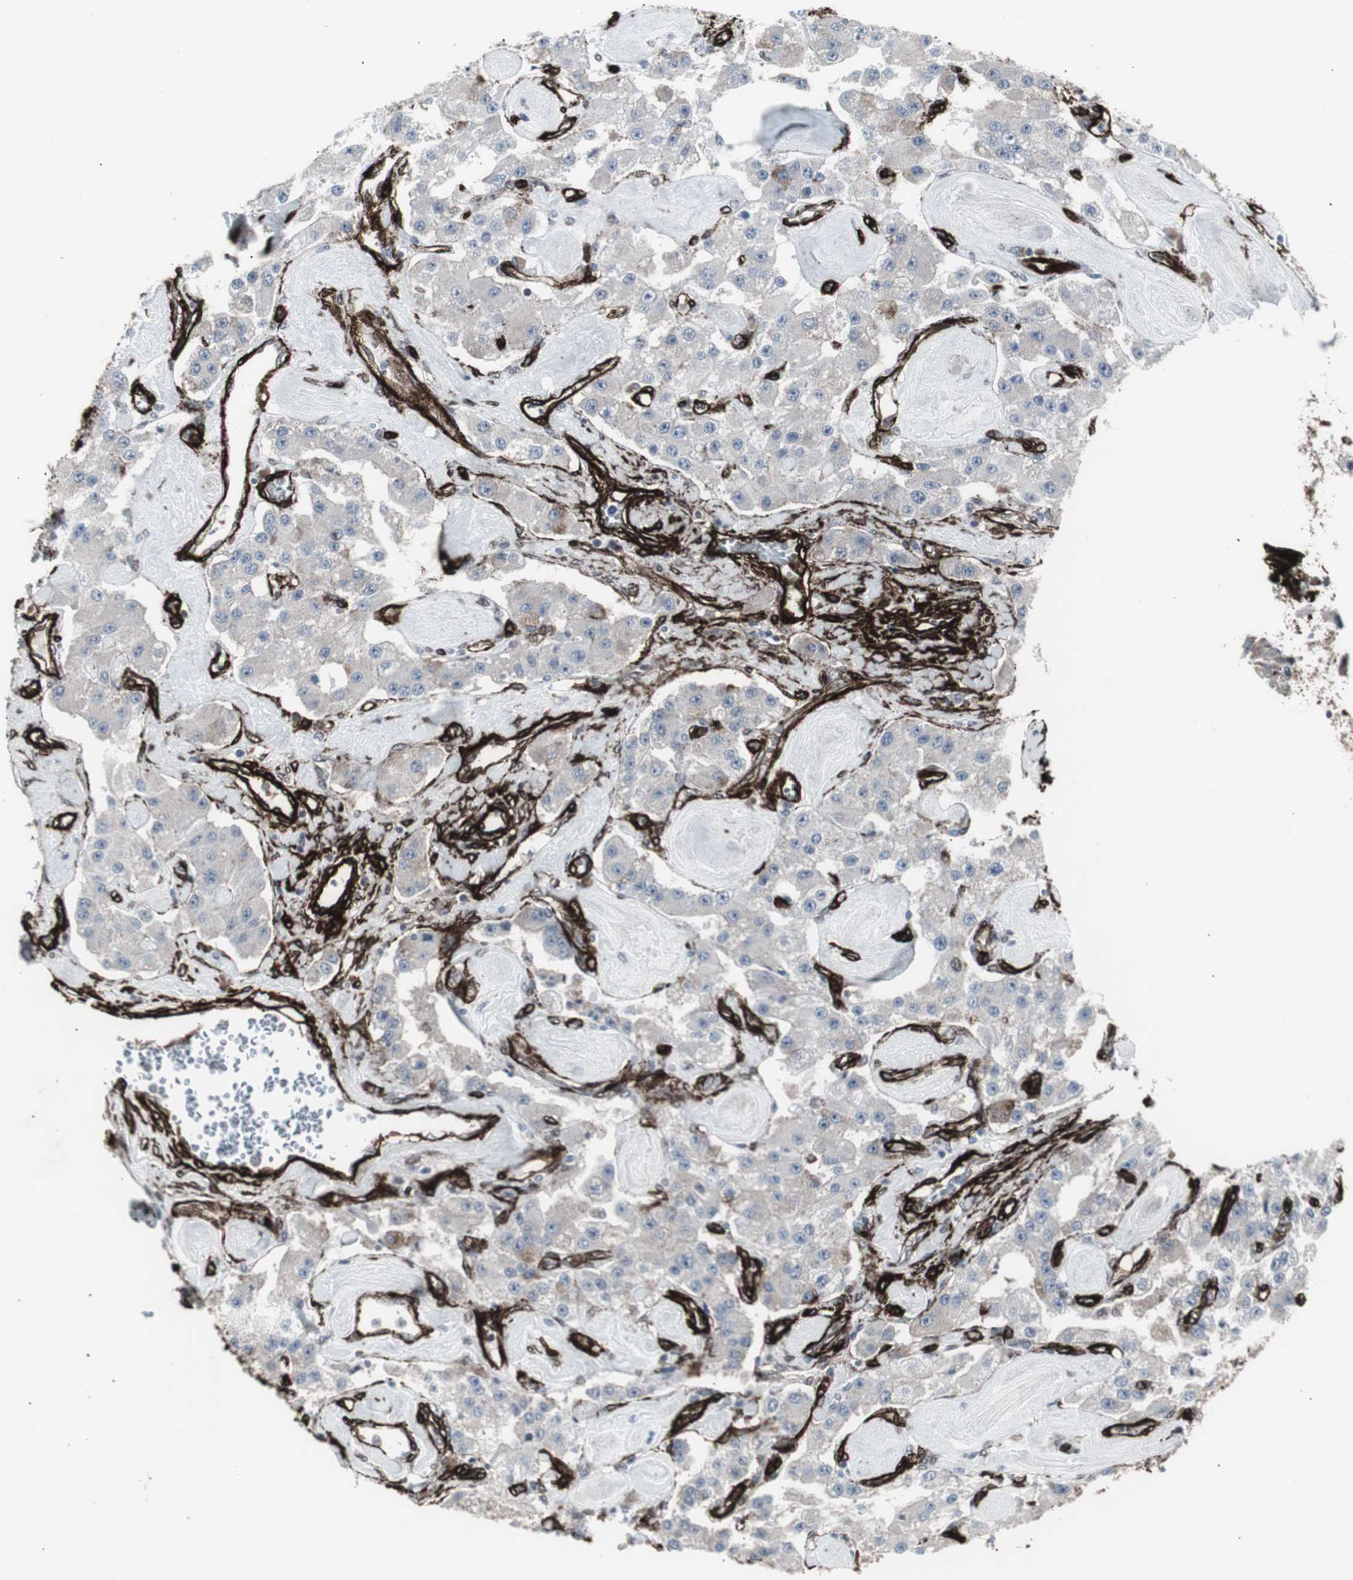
{"staining": {"intensity": "negative", "quantity": "none", "location": "none"}, "tissue": "carcinoid", "cell_type": "Tumor cells", "image_type": "cancer", "snomed": [{"axis": "morphology", "description": "Carcinoid, malignant, NOS"}, {"axis": "topography", "description": "Pancreas"}], "caption": "An immunohistochemistry photomicrograph of malignant carcinoid is shown. There is no staining in tumor cells of malignant carcinoid.", "gene": "PDGFA", "patient": {"sex": "male", "age": 41}}